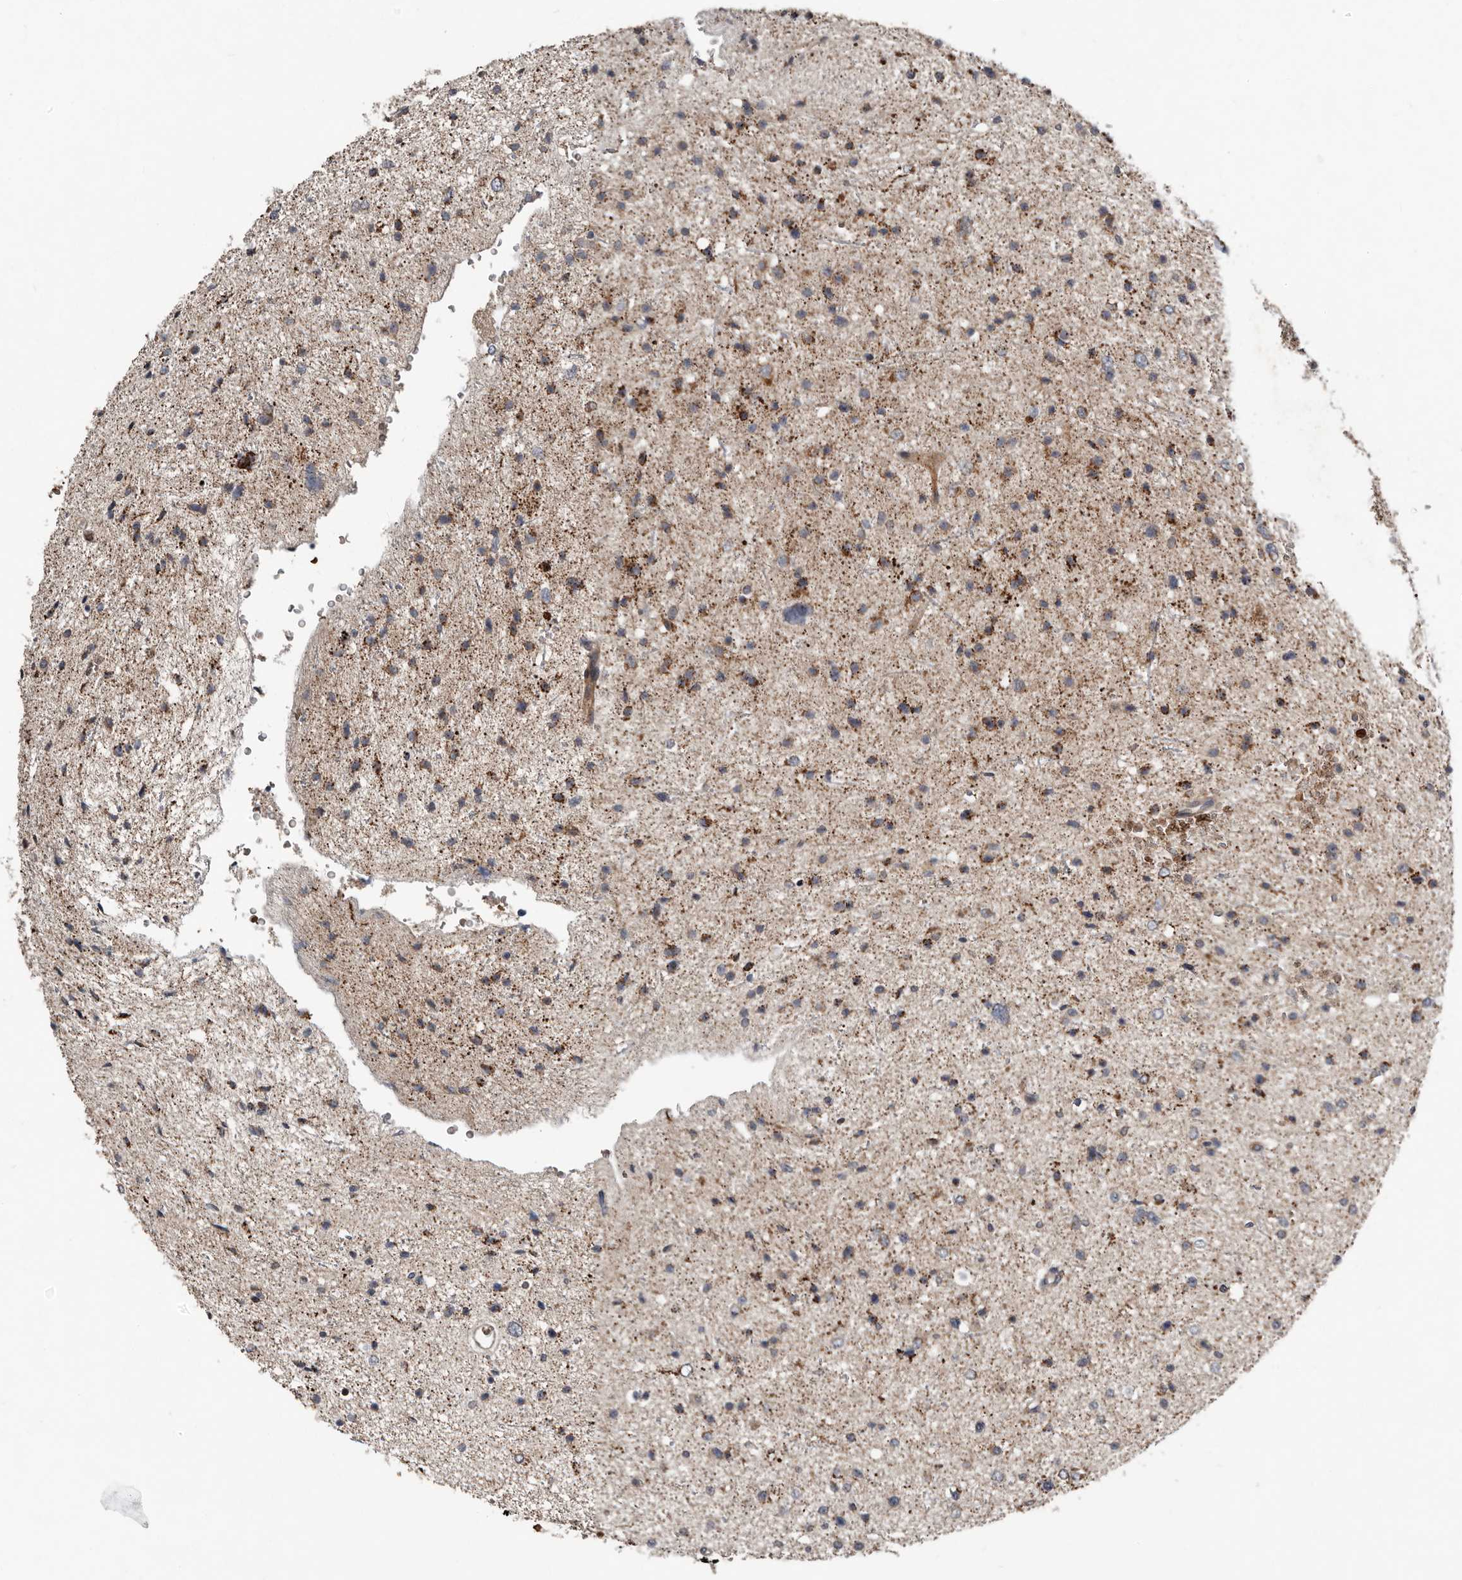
{"staining": {"intensity": "moderate", "quantity": ">75%", "location": "cytoplasmic/membranous"}, "tissue": "glioma", "cell_type": "Tumor cells", "image_type": "cancer", "snomed": [{"axis": "morphology", "description": "Glioma, malignant, Low grade"}, {"axis": "topography", "description": "Brain"}], "caption": "Human glioma stained for a protein (brown) exhibits moderate cytoplasmic/membranous positive positivity in about >75% of tumor cells.", "gene": "FBXO31", "patient": {"sex": "female", "age": 37}}